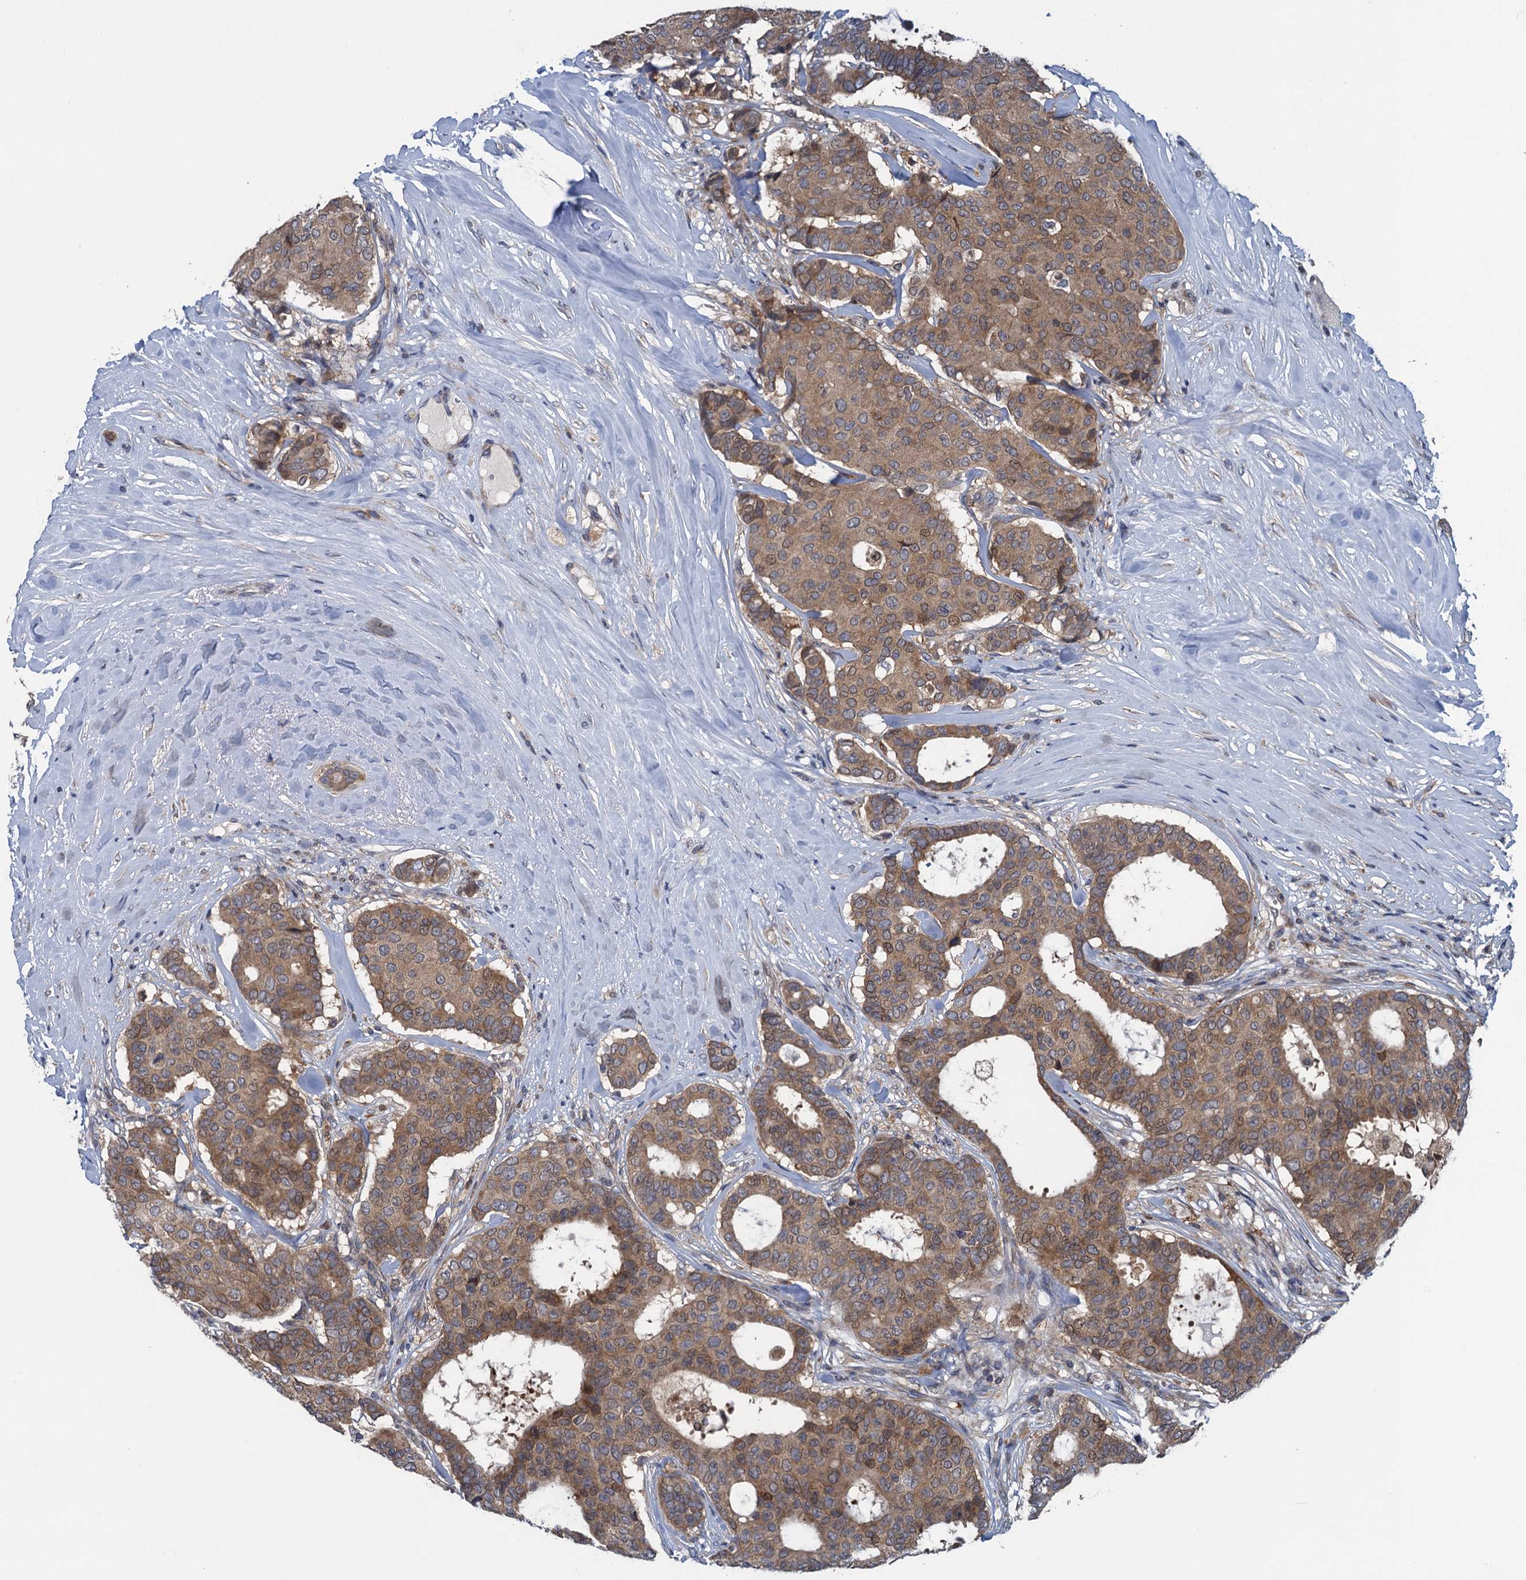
{"staining": {"intensity": "moderate", "quantity": ">75%", "location": "cytoplasmic/membranous,nuclear"}, "tissue": "breast cancer", "cell_type": "Tumor cells", "image_type": "cancer", "snomed": [{"axis": "morphology", "description": "Duct carcinoma"}, {"axis": "topography", "description": "Breast"}], "caption": "This photomicrograph displays IHC staining of breast cancer, with medium moderate cytoplasmic/membranous and nuclear positivity in approximately >75% of tumor cells.", "gene": "CNTN5", "patient": {"sex": "female", "age": 75}}